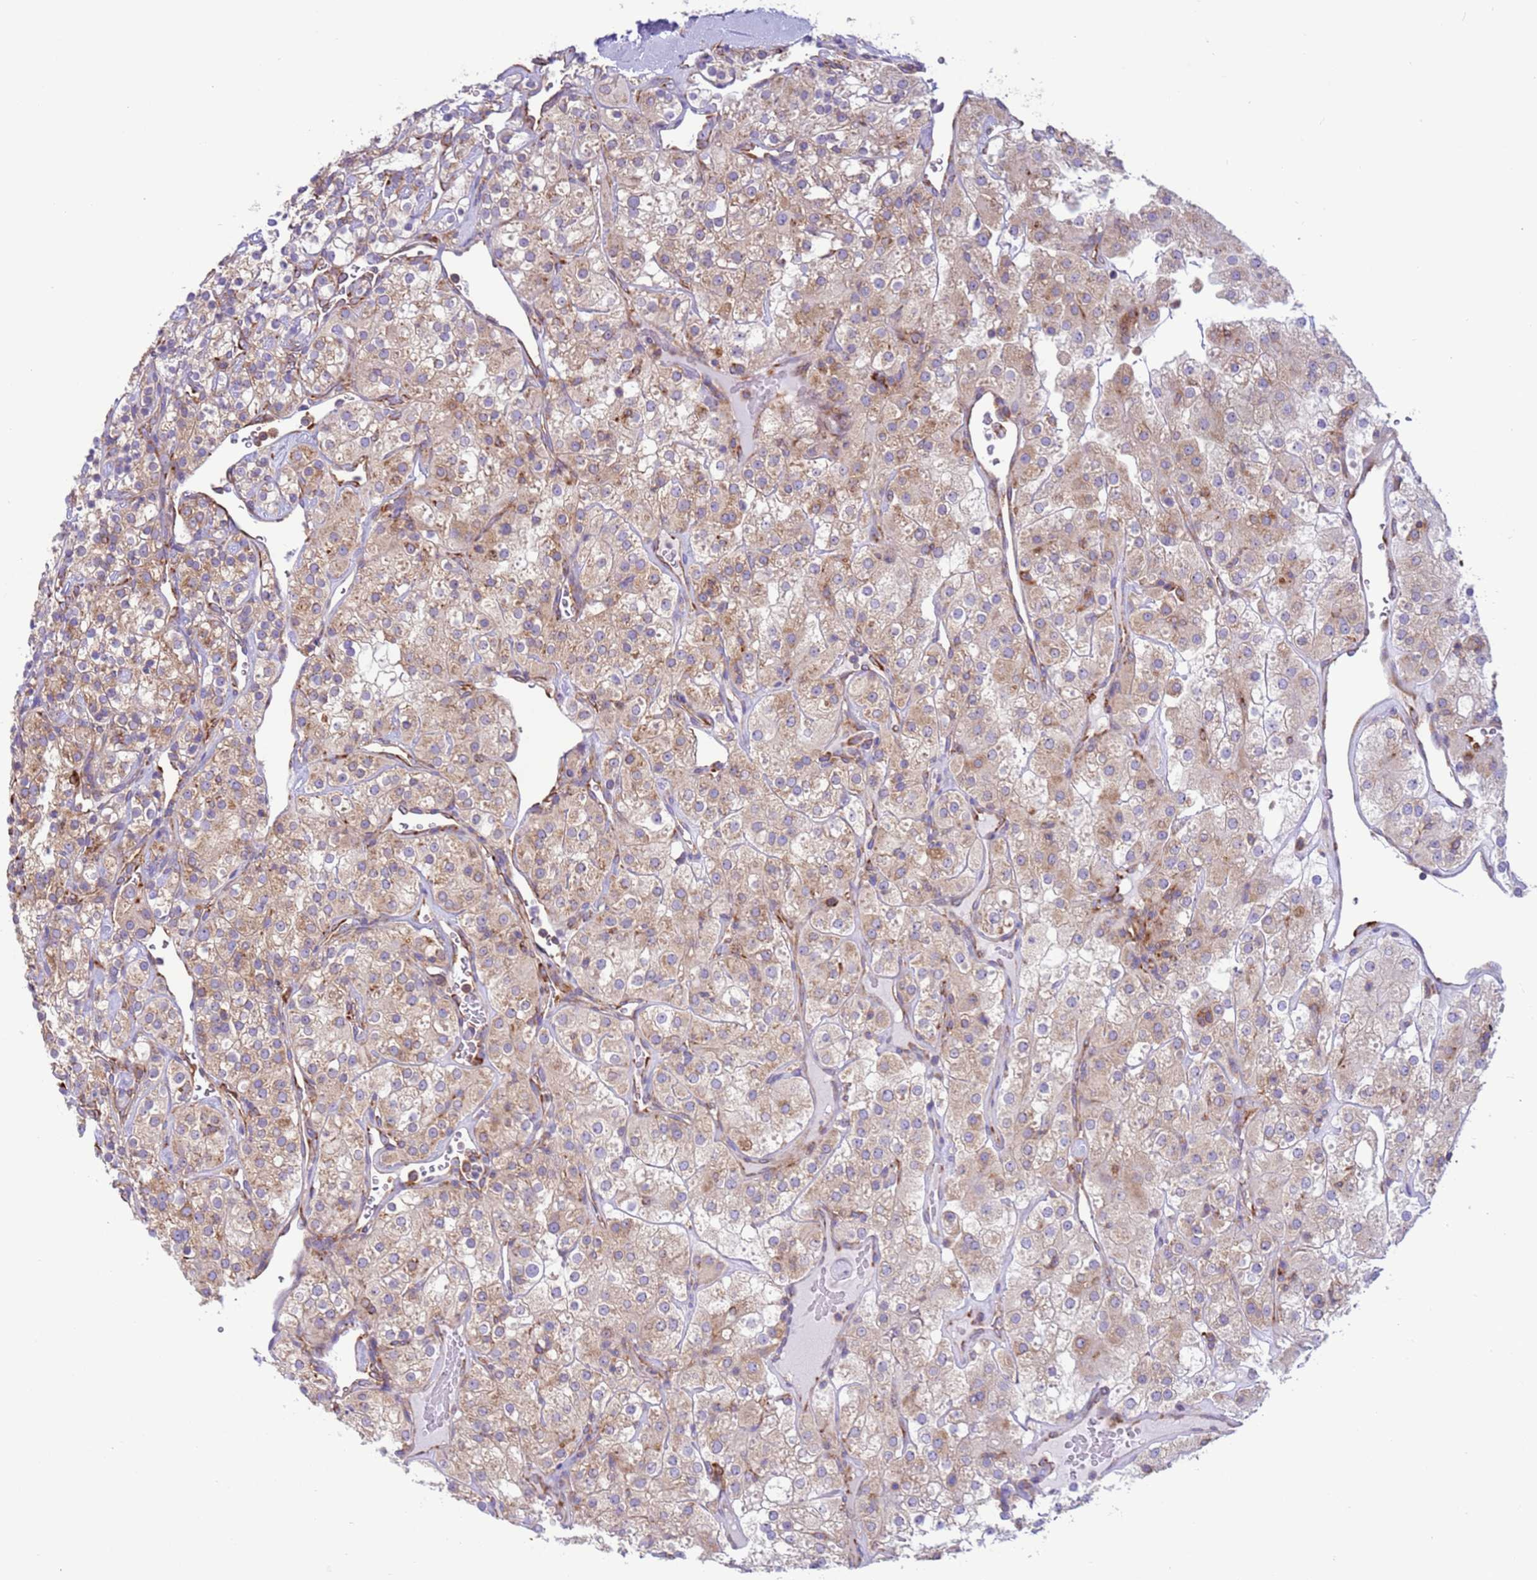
{"staining": {"intensity": "weak", "quantity": "25%-75%", "location": "cytoplasmic/membranous"}, "tissue": "renal cancer", "cell_type": "Tumor cells", "image_type": "cancer", "snomed": [{"axis": "morphology", "description": "Adenocarcinoma, NOS"}, {"axis": "topography", "description": "Kidney"}], "caption": "An IHC photomicrograph of neoplastic tissue is shown. Protein staining in brown labels weak cytoplasmic/membranous positivity in renal adenocarcinoma within tumor cells. Using DAB (brown) and hematoxylin (blue) stains, captured at high magnification using brightfield microscopy.", "gene": "VARS1", "patient": {"sex": "male", "age": 77}}